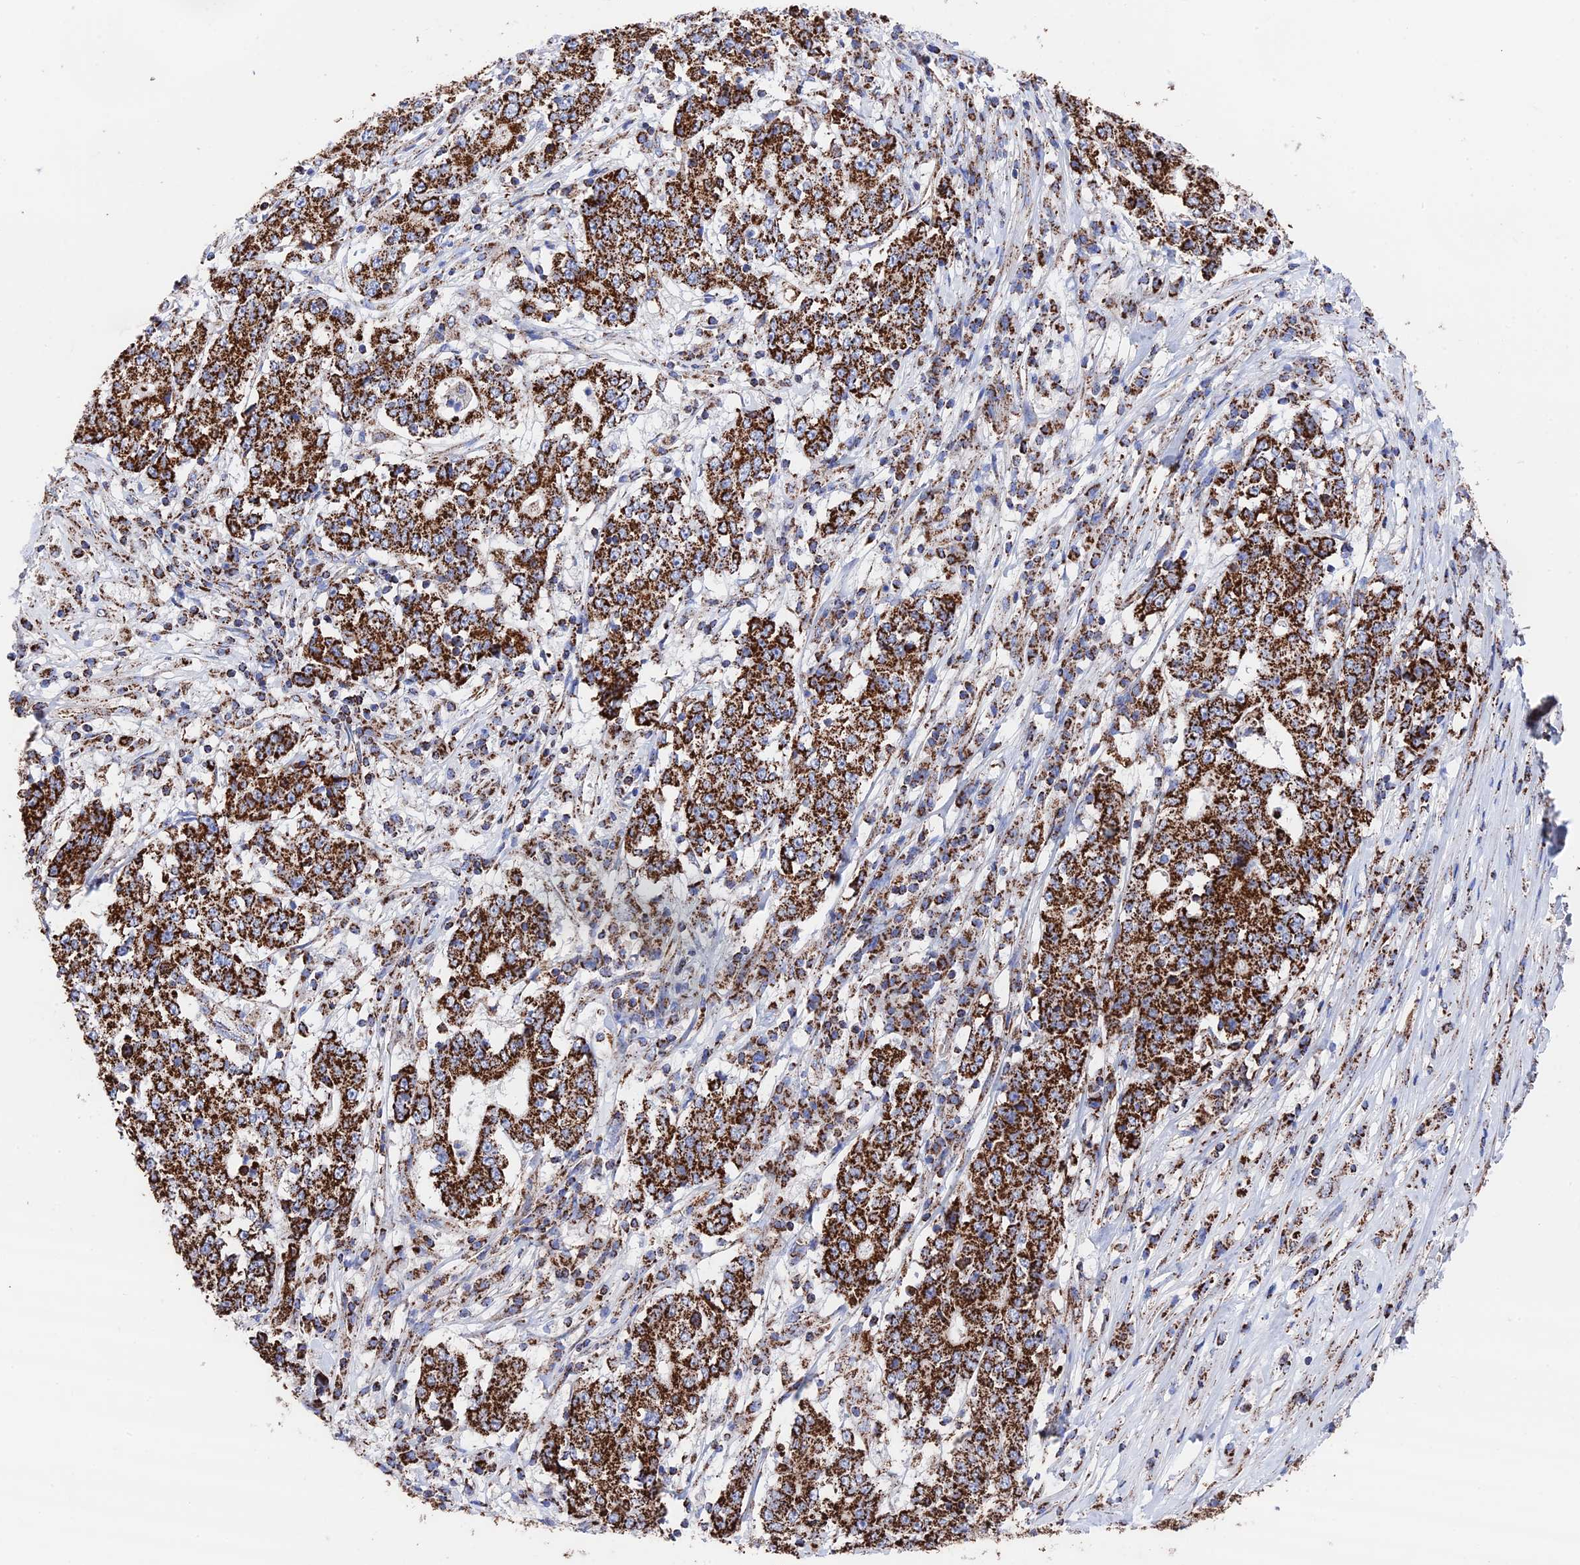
{"staining": {"intensity": "strong", "quantity": ">75%", "location": "cytoplasmic/membranous"}, "tissue": "stomach cancer", "cell_type": "Tumor cells", "image_type": "cancer", "snomed": [{"axis": "morphology", "description": "Adenocarcinoma, NOS"}, {"axis": "topography", "description": "Stomach"}], "caption": "Adenocarcinoma (stomach) stained with immunohistochemistry (IHC) reveals strong cytoplasmic/membranous expression in about >75% of tumor cells. The staining was performed using DAB, with brown indicating positive protein expression. Nuclei are stained blue with hematoxylin.", "gene": "HAUS8", "patient": {"sex": "male", "age": 59}}